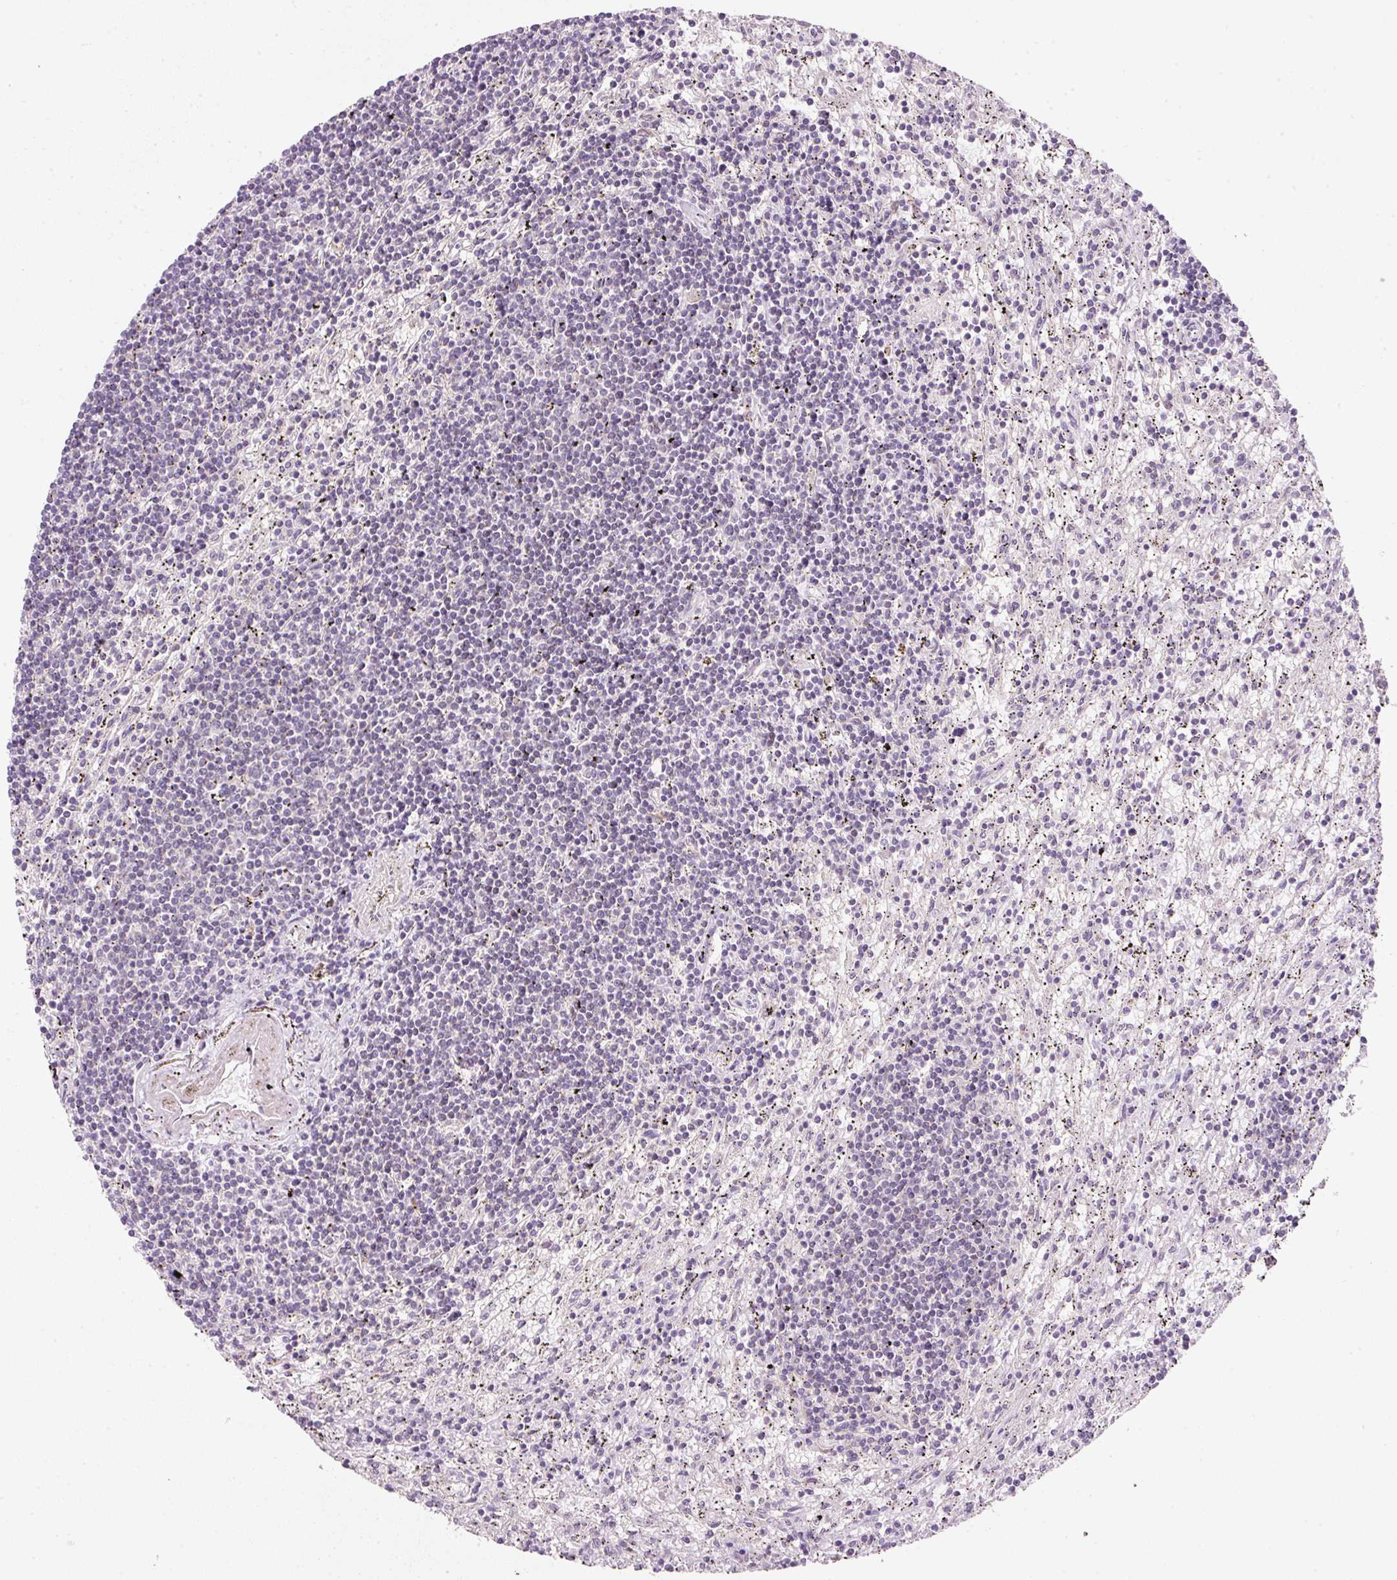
{"staining": {"intensity": "negative", "quantity": "none", "location": "none"}, "tissue": "lymphoma", "cell_type": "Tumor cells", "image_type": "cancer", "snomed": [{"axis": "morphology", "description": "Malignant lymphoma, non-Hodgkin's type, Low grade"}, {"axis": "topography", "description": "Spleen"}], "caption": "The histopathology image shows no staining of tumor cells in lymphoma.", "gene": "FAM78B", "patient": {"sex": "male", "age": 76}}